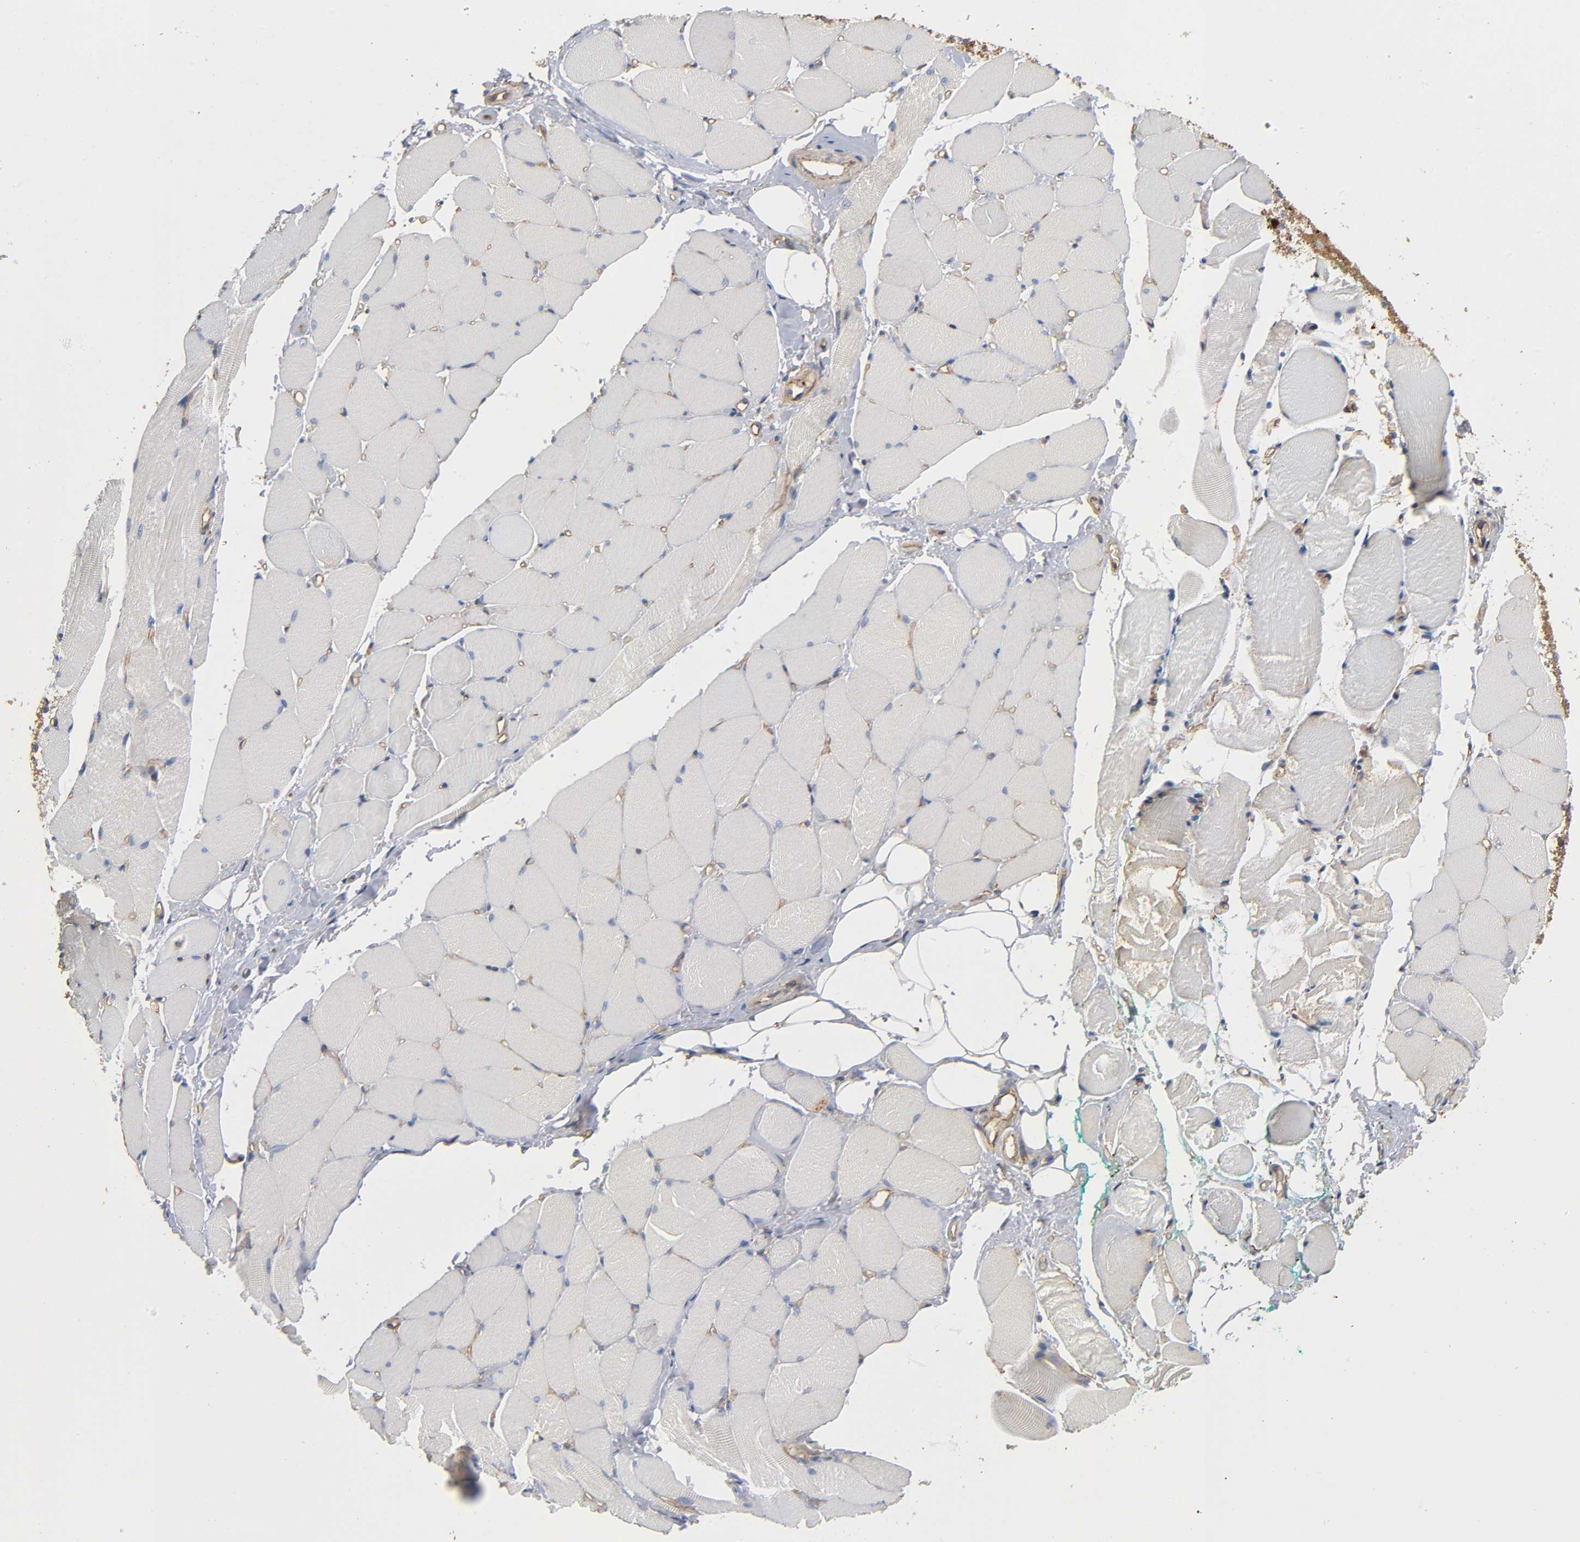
{"staining": {"intensity": "negative", "quantity": "none", "location": "none"}, "tissue": "skeletal muscle", "cell_type": "Myocytes", "image_type": "normal", "snomed": [{"axis": "morphology", "description": "Normal tissue, NOS"}, {"axis": "topography", "description": "Skeletal muscle"}, {"axis": "topography", "description": "Peripheral nerve tissue"}], "caption": "IHC of benign human skeletal muscle reveals no staining in myocytes.", "gene": "MARS1", "patient": {"sex": "female", "age": 84}}